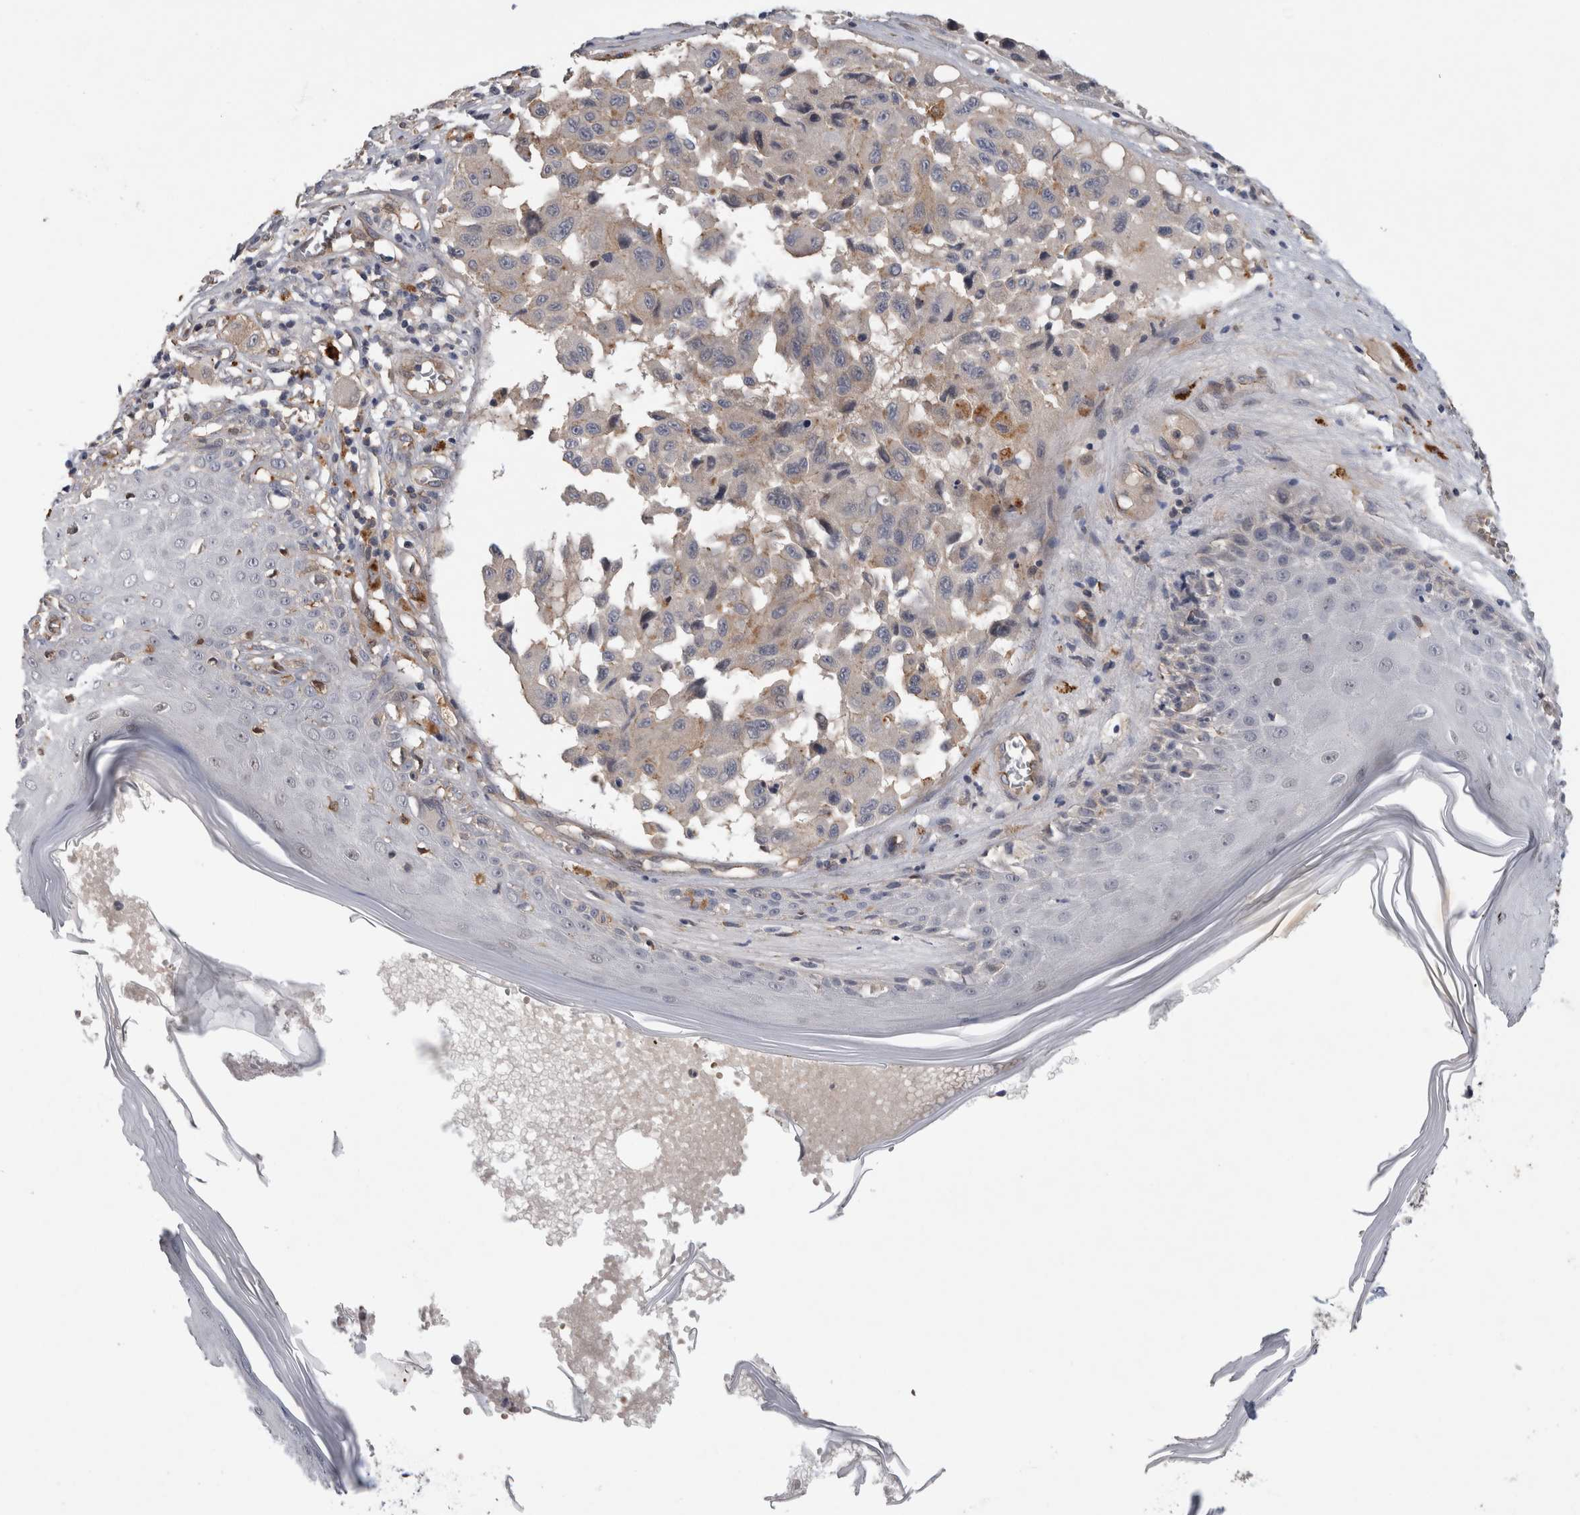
{"staining": {"intensity": "weak", "quantity": "<25%", "location": "cytoplasmic/membranous"}, "tissue": "melanoma", "cell_type": "Tumor cells", "image_type": "cancer", "snomed": [{"axis": "morphology", "description": "Malignant melanoma, NOS"}, {"axis": "topography", "description": "Skin"}], "caption": "Malignant melanoma was stained to show a protein in brown. There is no significant staining in tumor cells. (Immunohistochemistry (ihc), brightfield microscopy, high magnification).", "gene": "ANKFY1", "patient": {"sex": "male", "age": 30}}